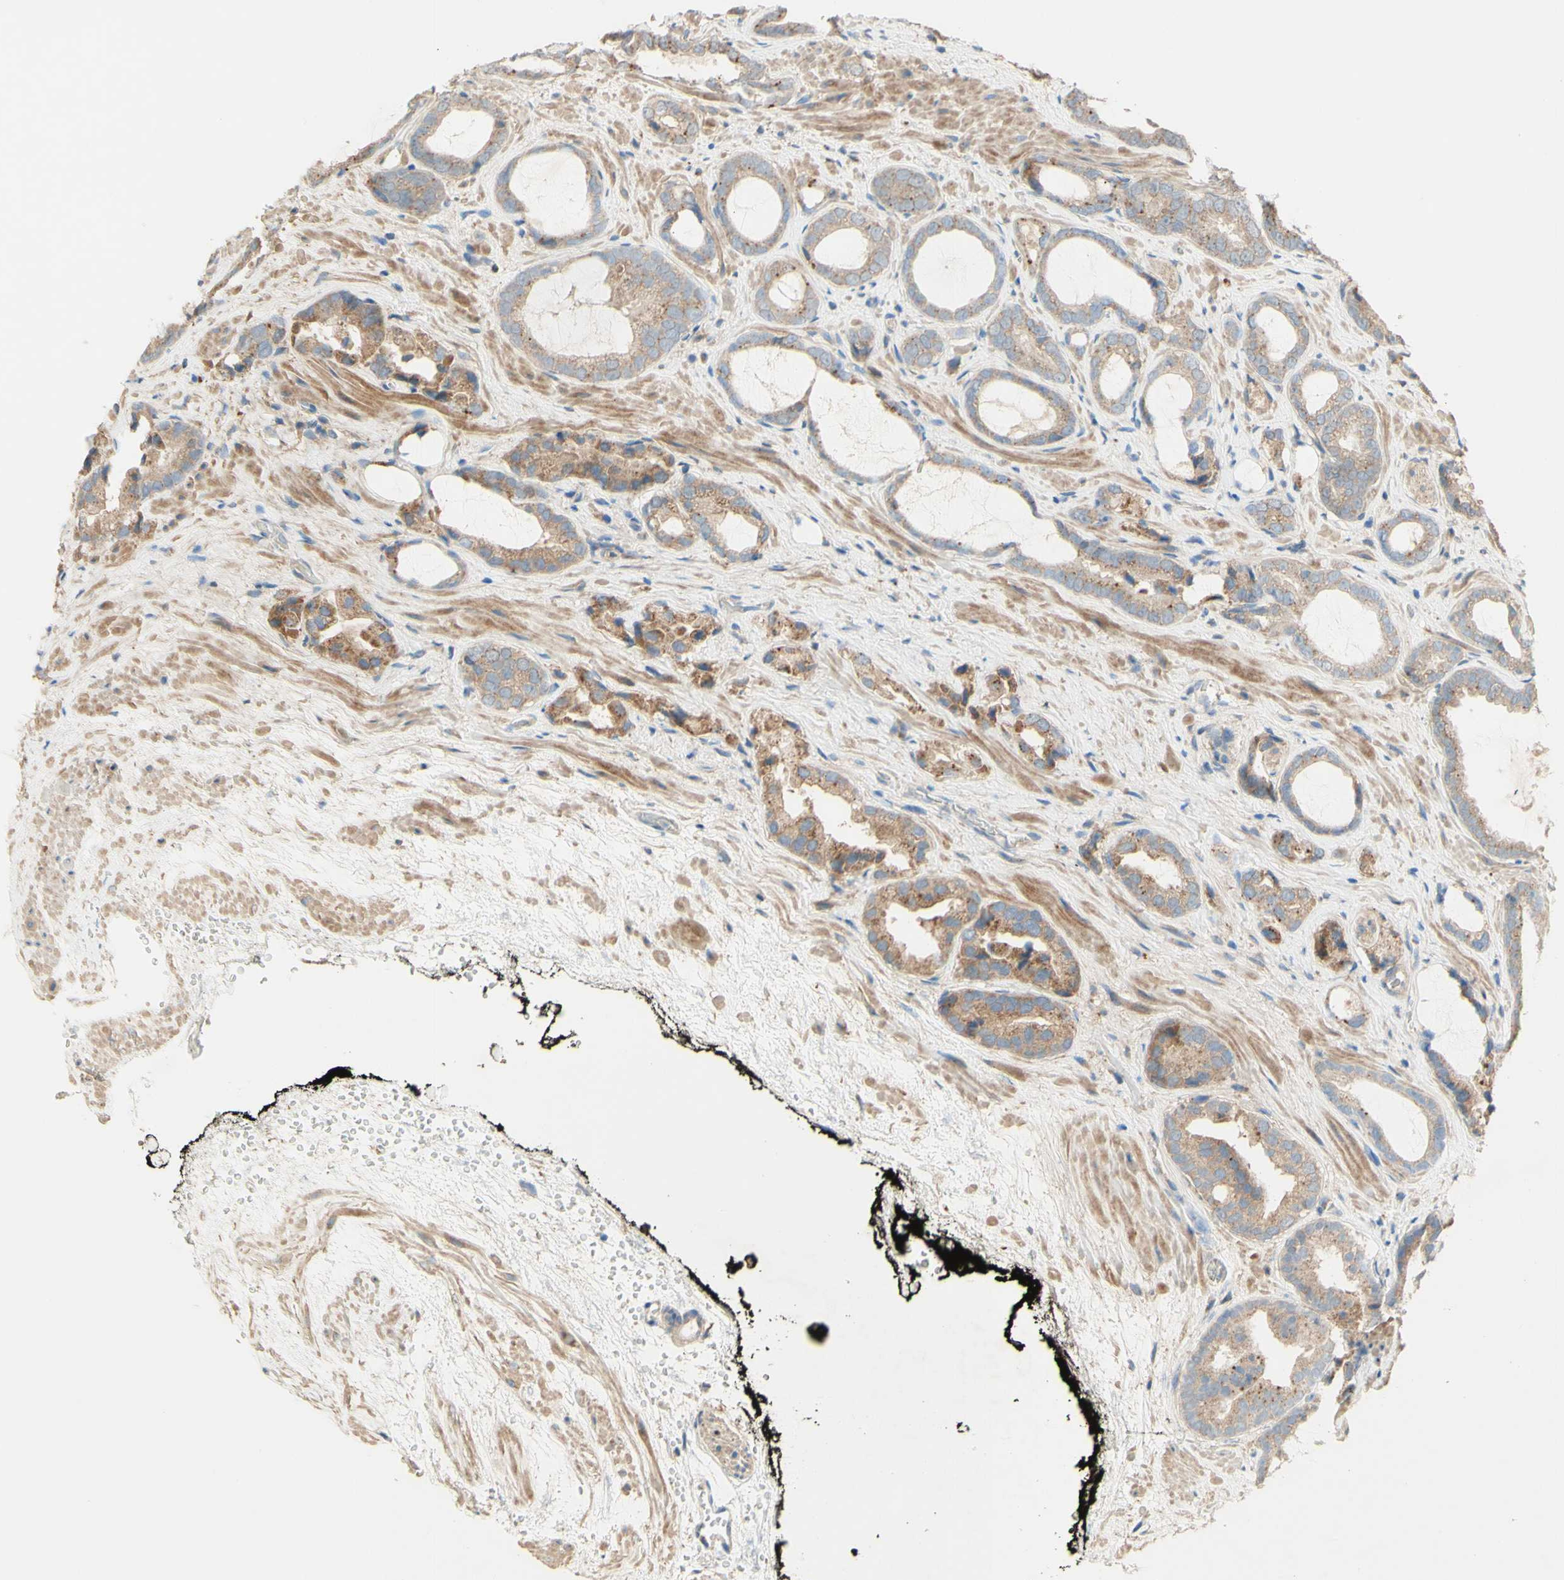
{"staining": {"intensity": "moderate", "quantity": ">75%", "location": "cytoplasmic/membranous"}, "tissue": "prostate cancer", "cell_type": "Tumor cells", "image_type": "cancer", "snomed": [{"axis": "morphology", "description": "Adenocarcinoma, Low grade"}, {"axis": "topography", "description": "Prostate"}], "caption": "Protein analysis of prostate low-grade adenocarcinoma tissue demonstrates moderate cytoplasmic/membranous positivity in approximately >75% of tumor cells. The staining was performed using DAB (3,3'-diaminobenzidine) to visualize the protein expression in brown, while the nuclei were stained in blue with hematoxylin (Magnification: 20x).", "gene": "DKK3", "patient": {"sex": "male", "age": 60}}